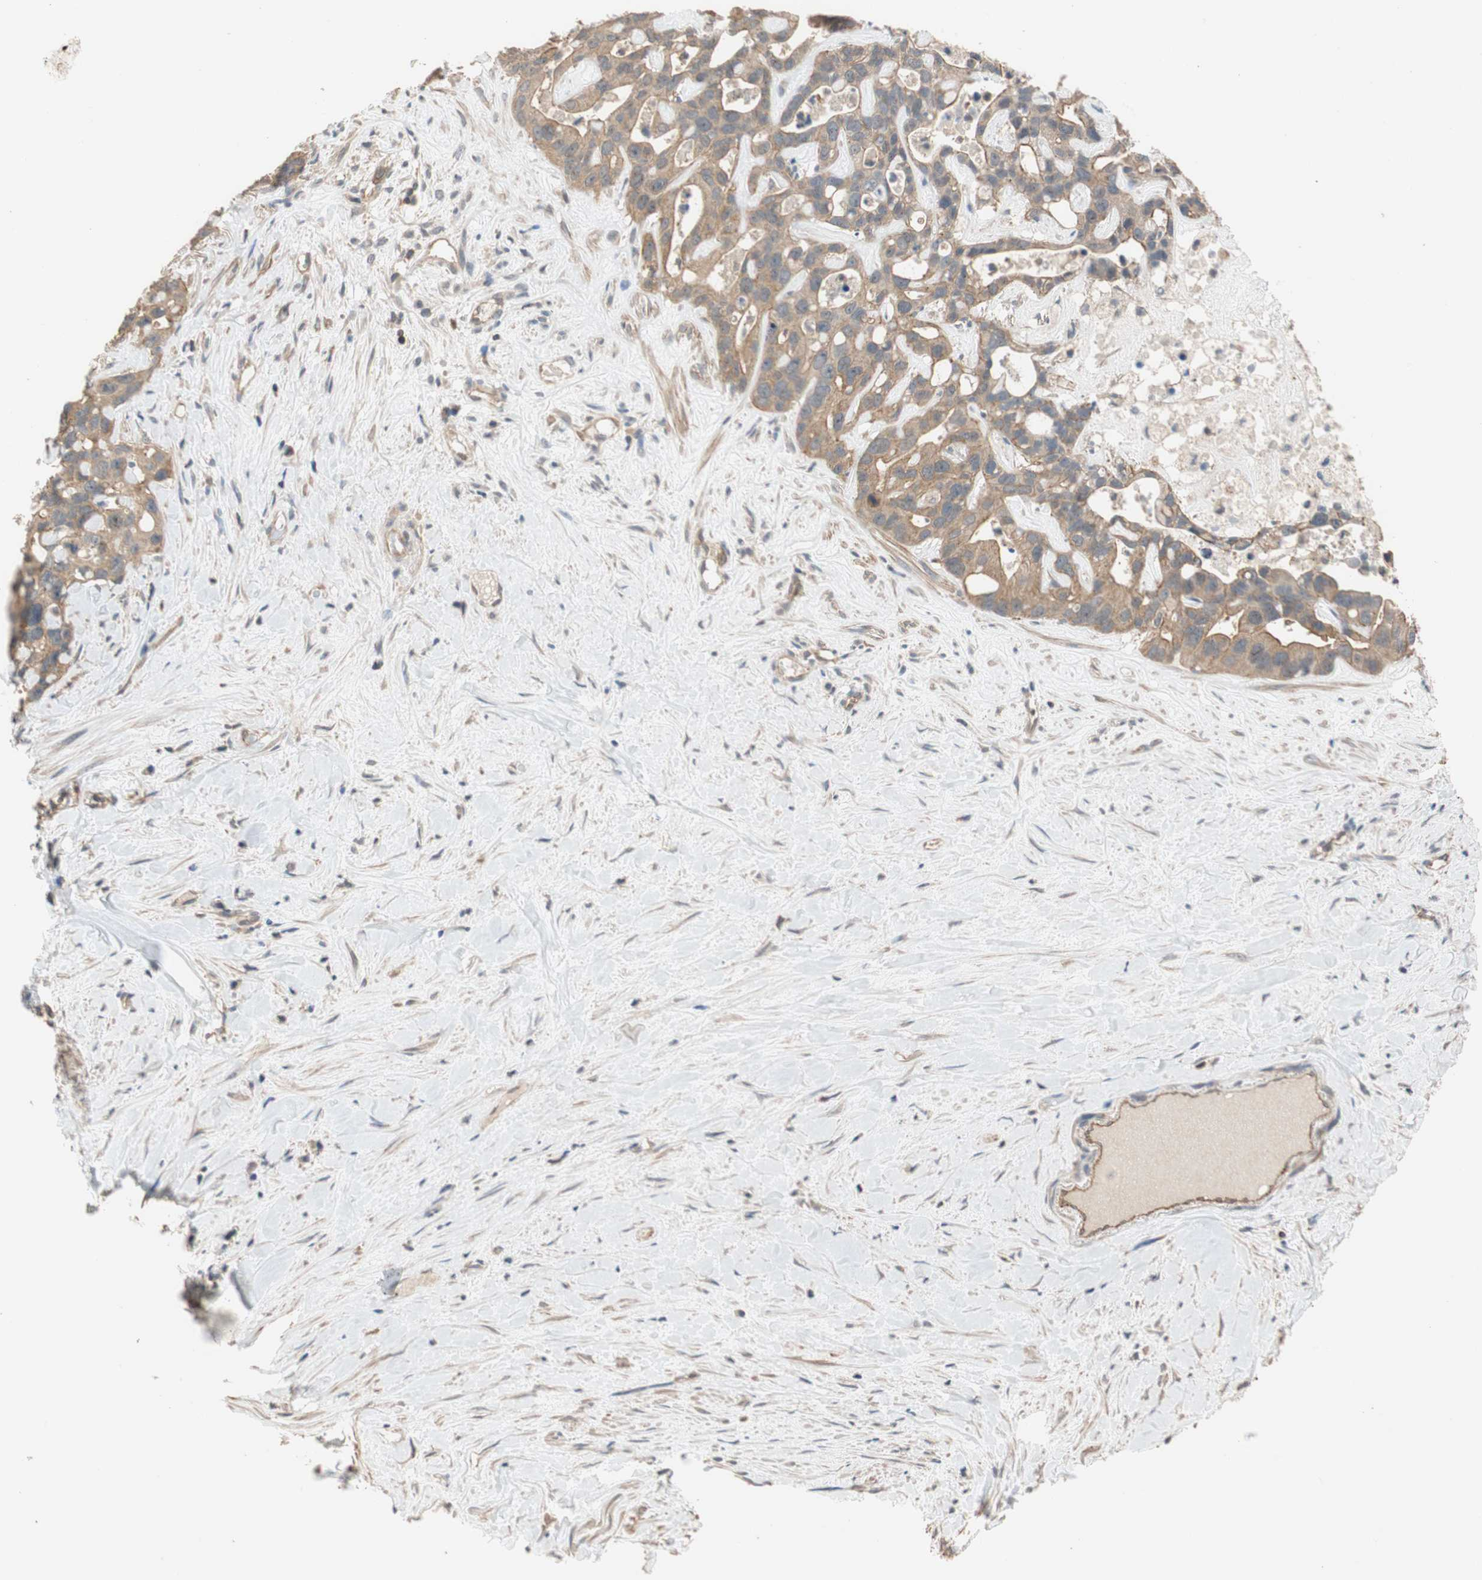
{"staining": {"intensity": "moderate", "quantity": ">75%", "location": "cytoplasmic/membranous"}, "tissue": "liver cancer", "cell_type": "Tumor cells", "image_type": "cancer", "snomed": [{"axis": "morphology", "description": "Cholangiocarcinoma"}, {"axis": "topography", "description": "Liver"}], "caption": "Immunohistochemistry (DAB) staining of human liver cancer (cholangiocarcinoma) demonstrates moderate cytoplasmic/membranous protein expression in approximately >75% of tumor cells.", "gene": "MAP4K2", "patient": {"sex": "female", "age": 65}}